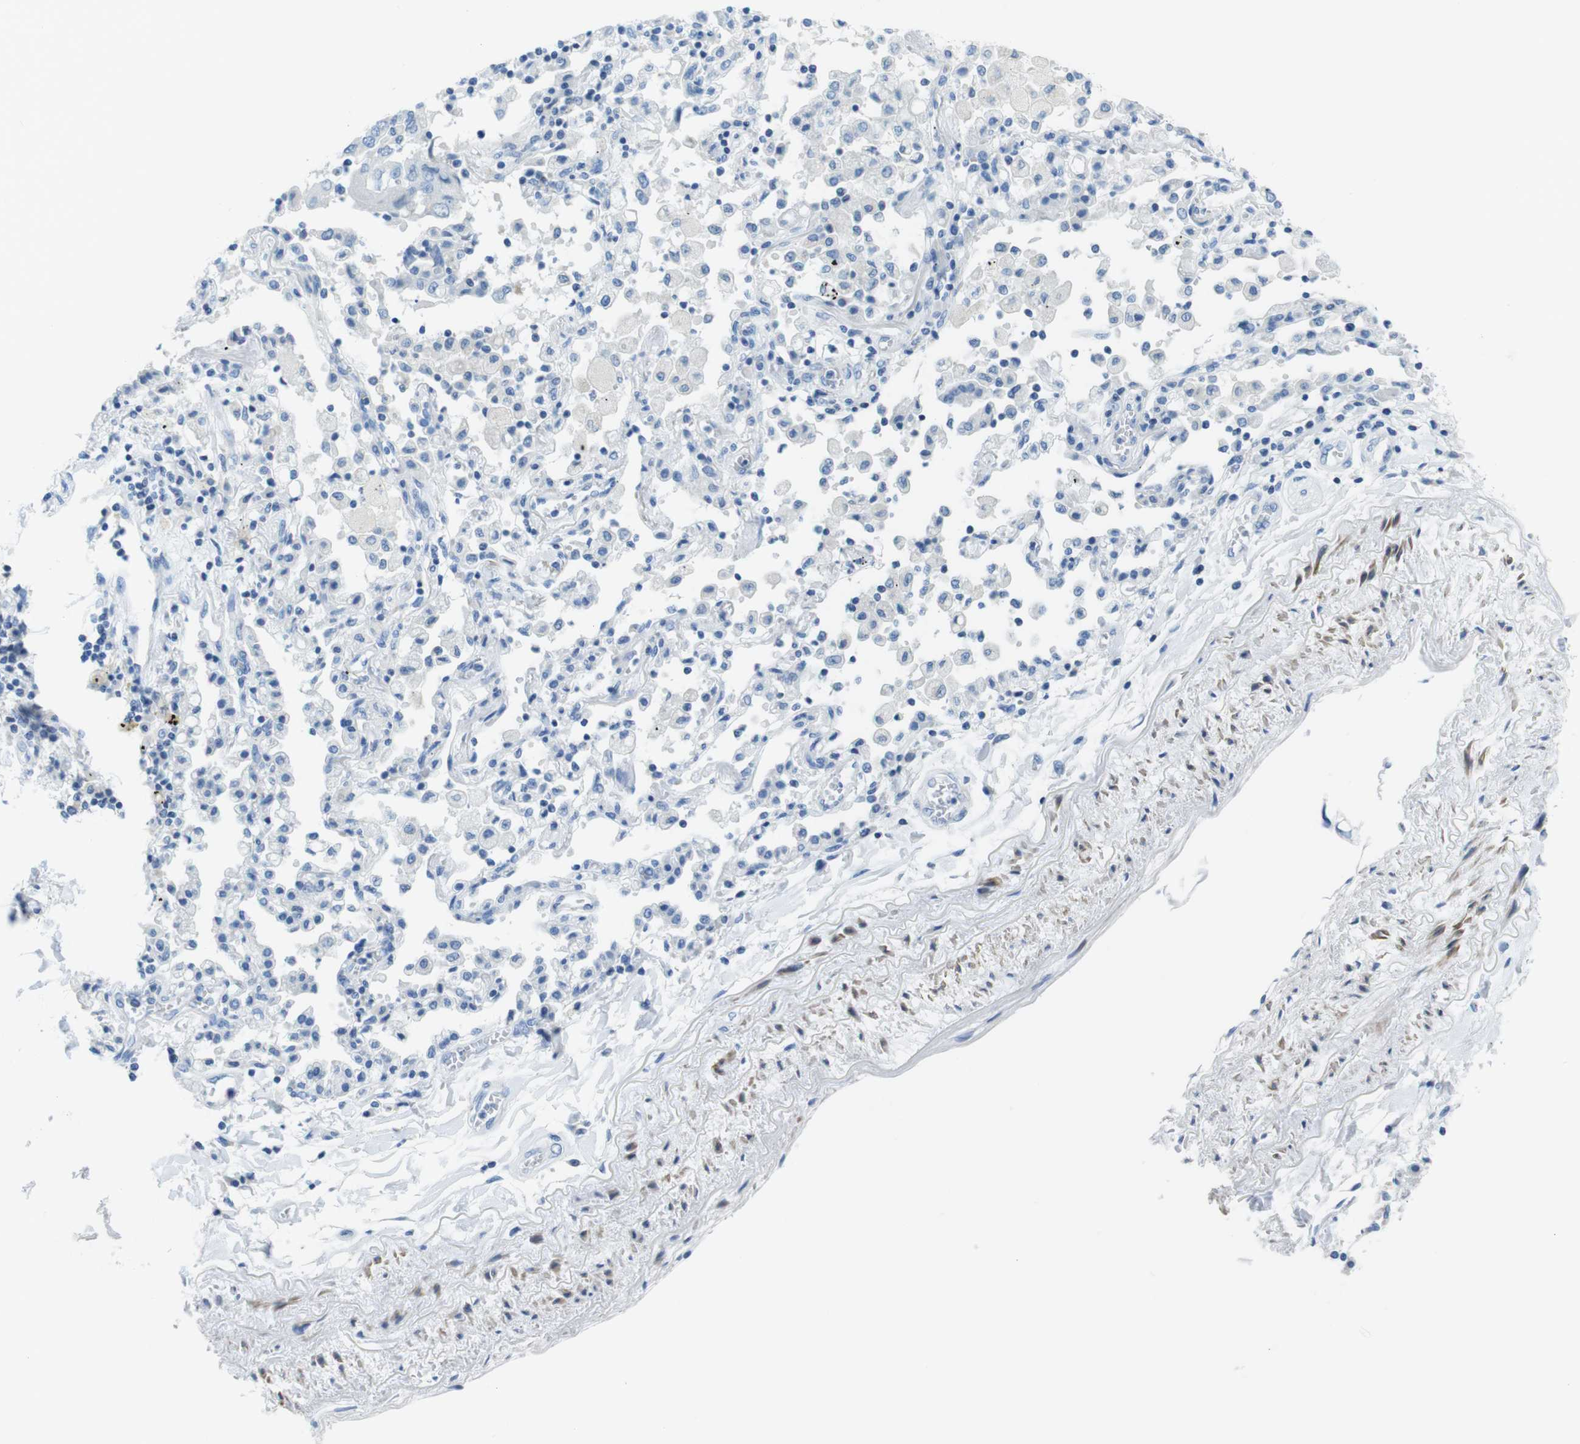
{"staining": {"intensity": "negative", "quantity": "none", "location": "none"}, "tissue": "lung cancer", "cell_type": "Tumor cells", "image_type": "cancer", "snomed": [{"axis": "morphology", "description": "Adenocarcinoma, NOS"}, {"axis": "topography", "description": "Lung"}], "caption": "IHC micrograph of neoplastic tissue: human lung adenocarcinoma stained with DAB (3,3'-diaminobenzidine) shows no significant protein staining in tumor cells.", "gene": "ASIC5", "patient": {"sex": "female", "age": 65}}